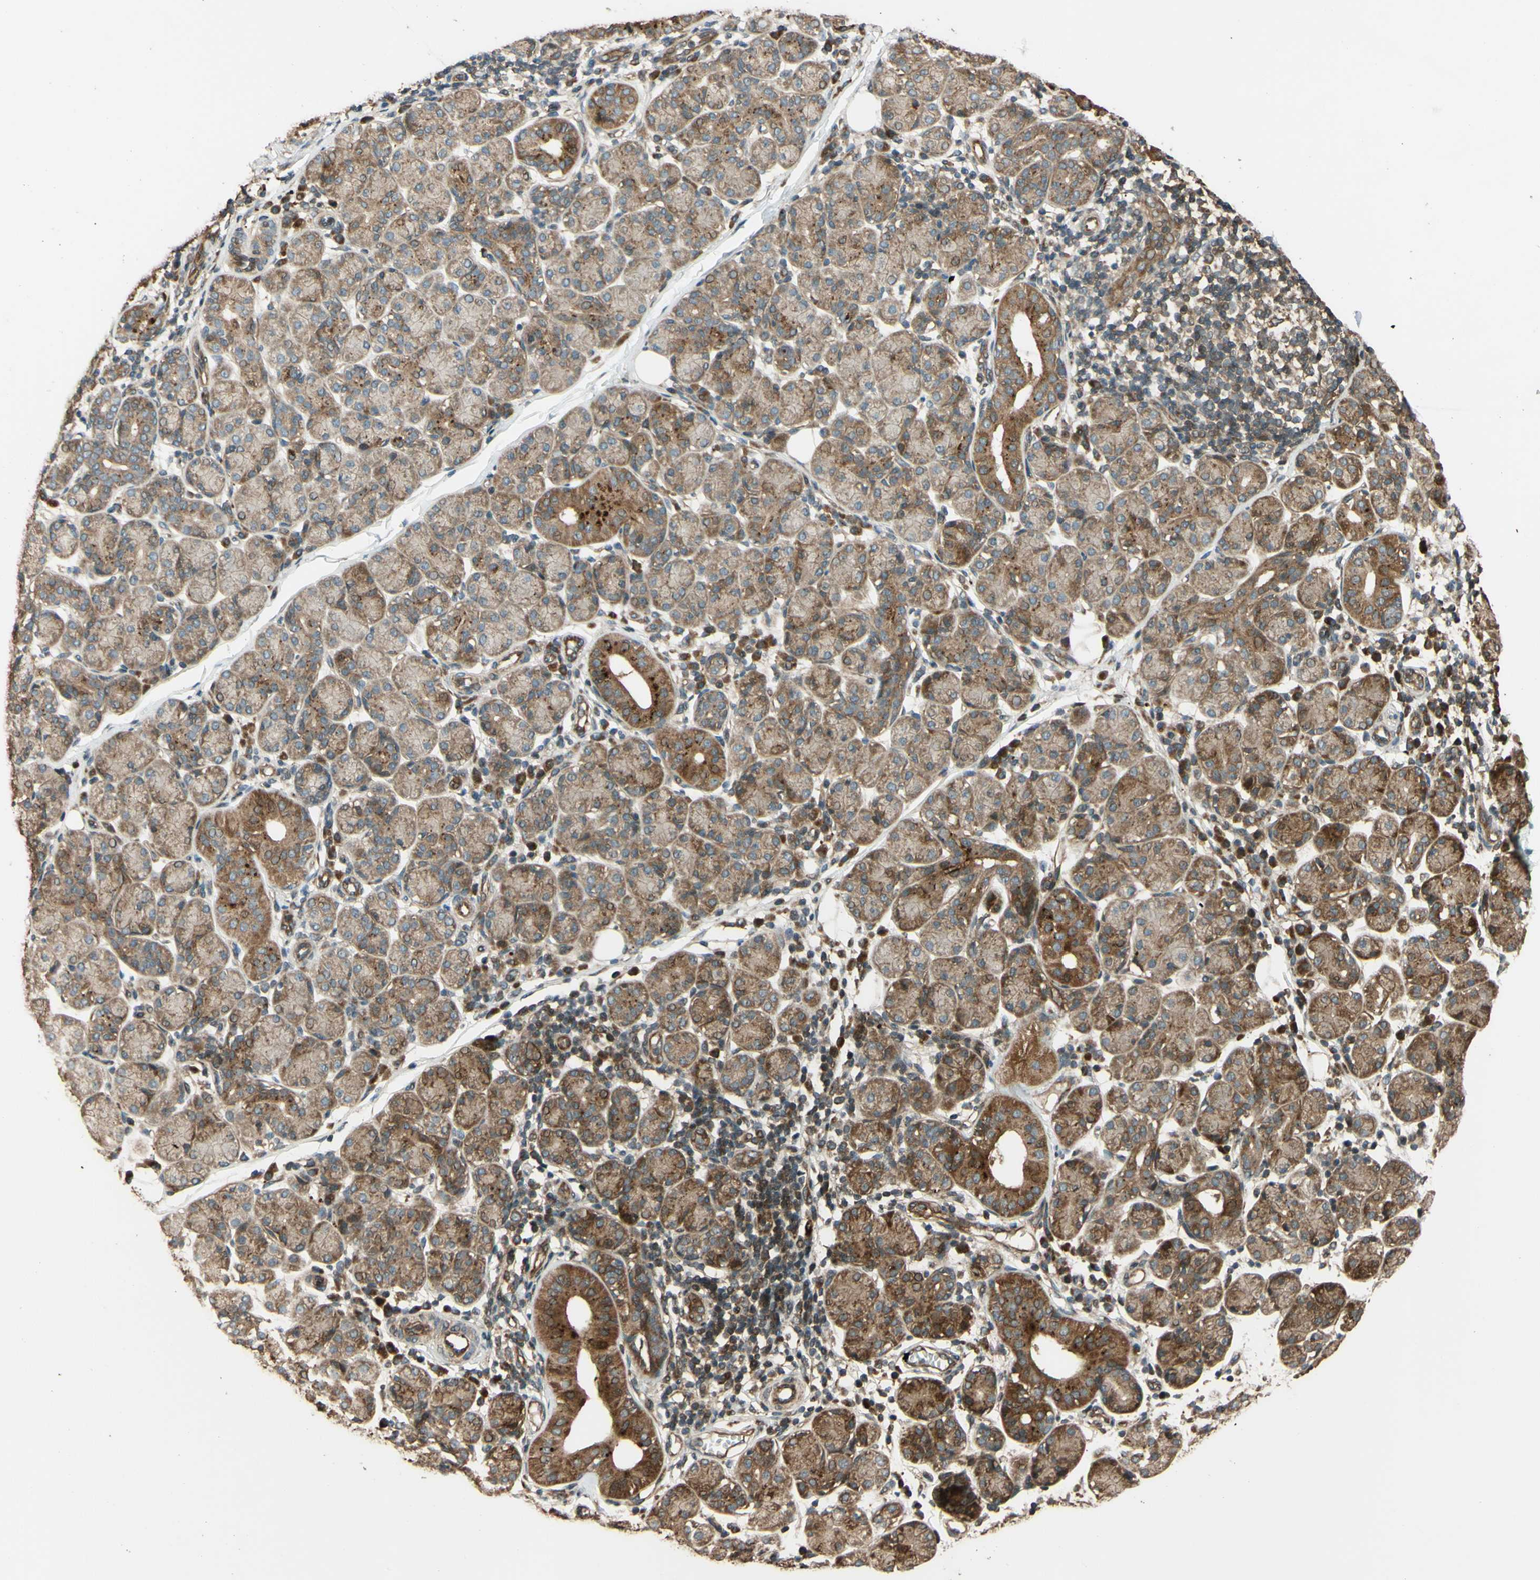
{"staining": {"intensity": "moderate", "quantity": ">75%", "location": "cytoplasmic/membranous"}, "tissue": "salivary gland", "cell_type": "Glandular cells", "image_type": "normal", "snomed": [{"axis": "morphology", "description": "Normal tissue, NOS"}, {"axis": "morphology", "description": "Inflammation, NOS"}, {"axis": "topography", "description": "Lymph node"}, {"axis": "topography", "description": "Salivary gland"}], "caption": "Salivary gland stained with DAB IHC exhibits medium levels of moderate cytoplasmic/membranous positivity in approximately >75% of glandular cells. The protein is shown in brown color, while the nuclei are stained blue.", "gene": "RNF19A", "patient": {"sex": "male", "age": 3}}